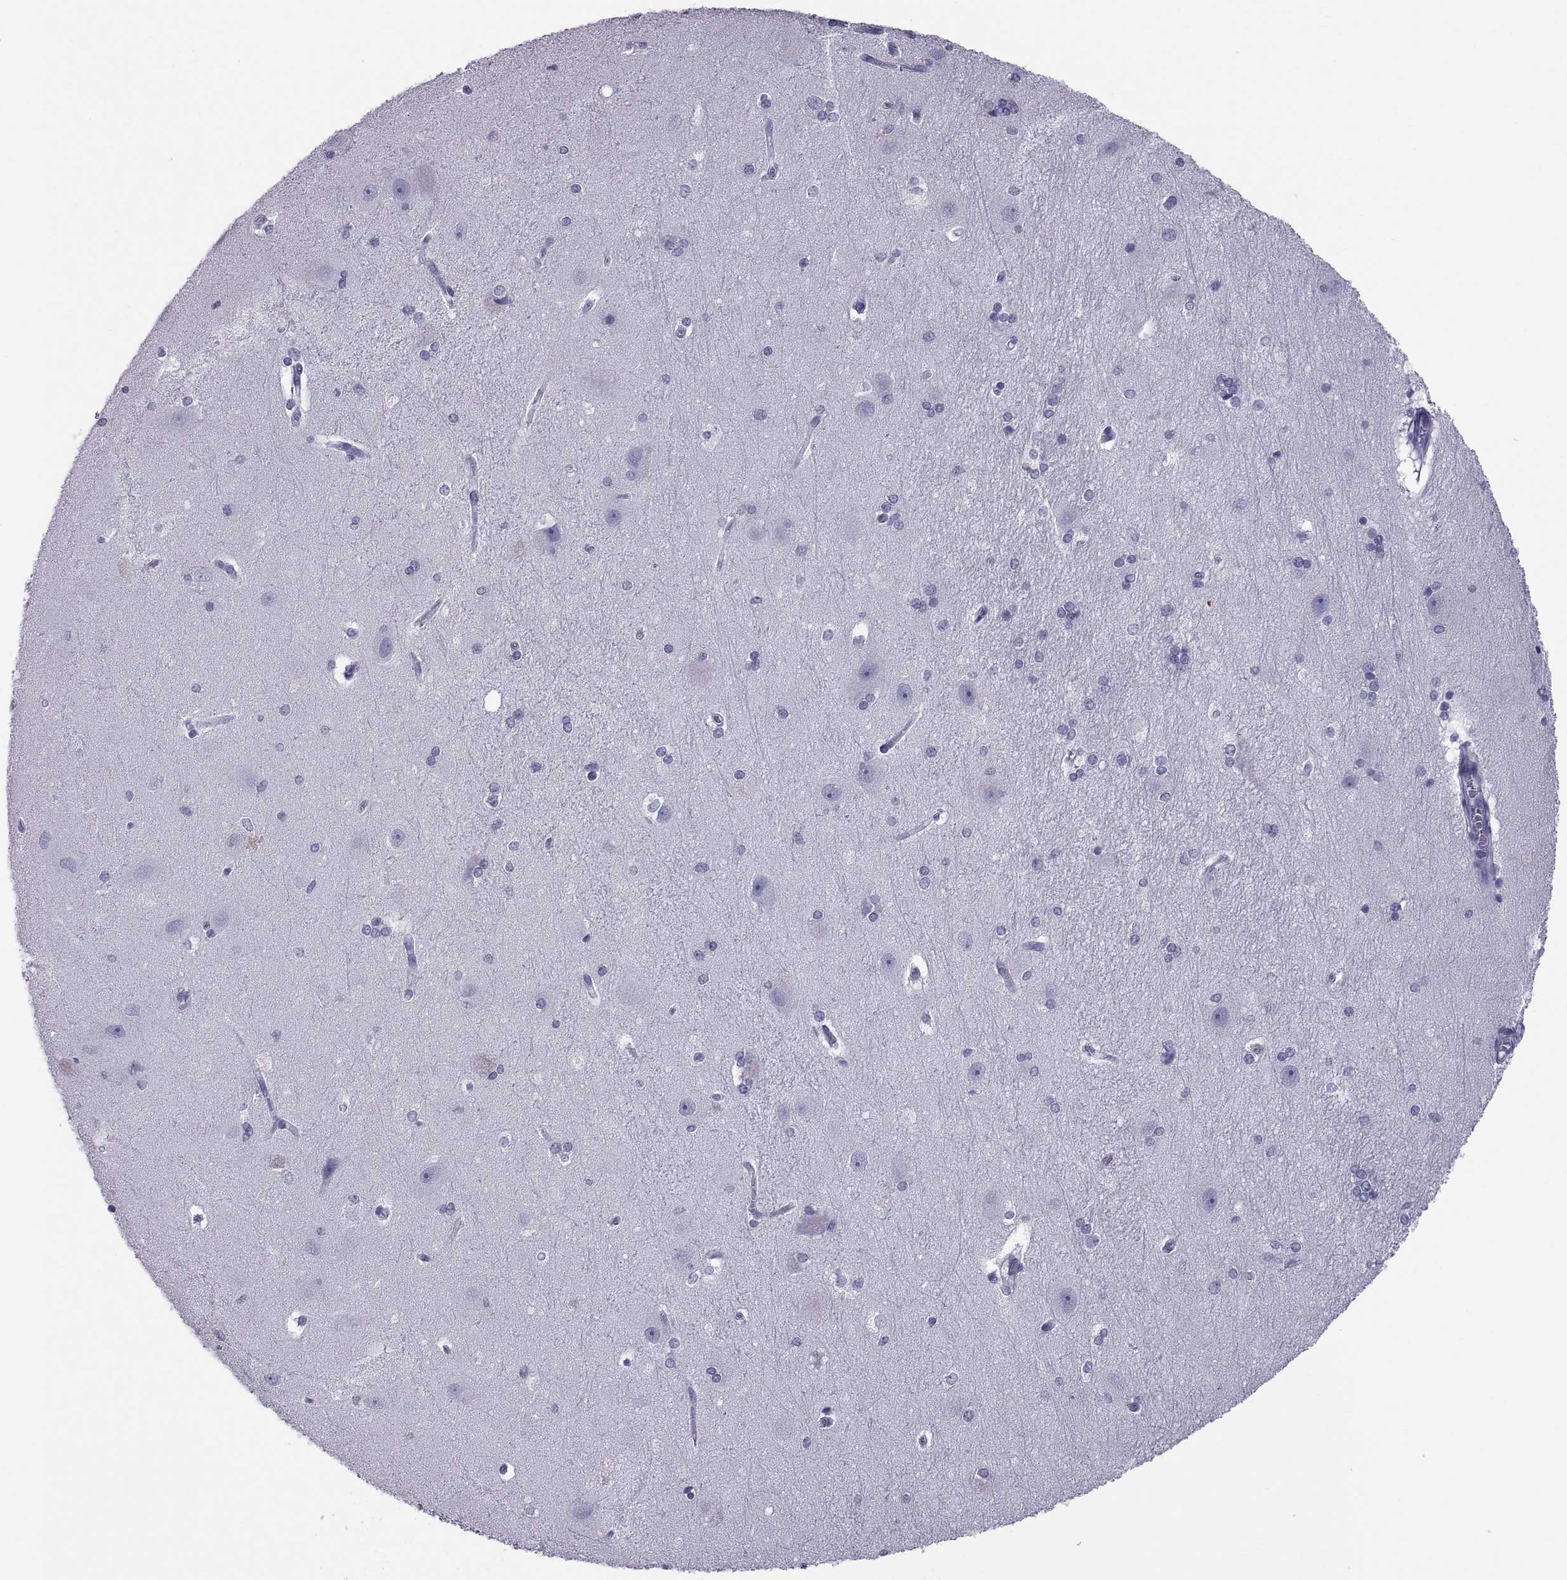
{"staining": {"intensity": "negative", "quantity": "none", "location": "none"}, "tissue": "hippocampus", "cell_type": "Glial cells", "image_type": "normal", "snomed": [{"axis": "morphology", "description": "Normal tissue, NOS"}, {"axis": "topography", "description": "Cerebral cortex"}, {"axis": "topography", "description": "Hippocampus"}], "caption": "IHC image of benign human hippocampus stained for a protein (brown), which reveals no expression in glial cells. (Immunohistochemistry, brightfield microscopy, high magnification).", "gene": "RNASE12", "patient": {"sex": "female", "age": 19}}